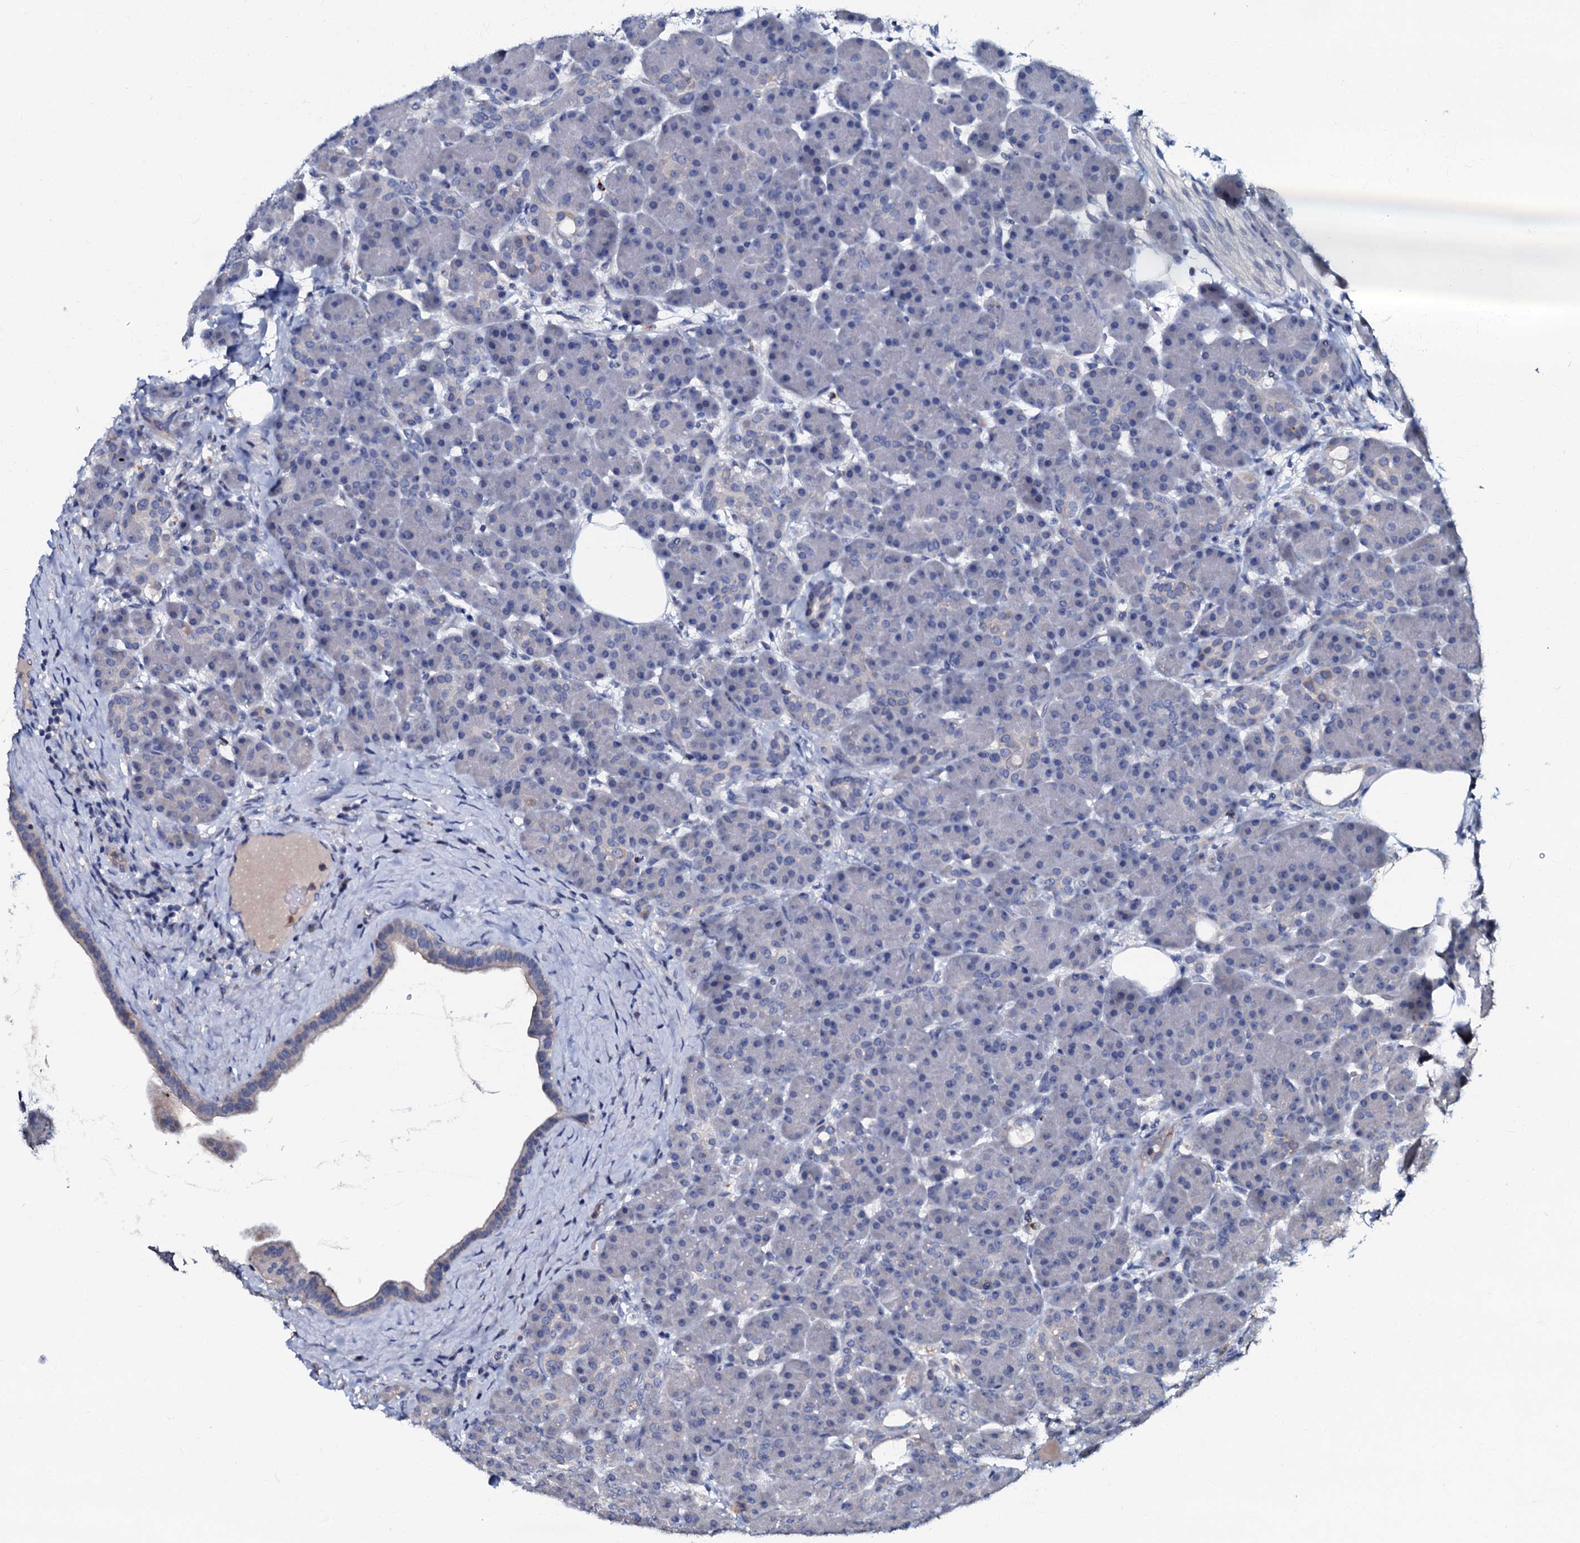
{"staining": {"intensity": "negative", "quantity": "none", "location": "none"}, "tissue": "pancreas", "cell_type": "Exocrine glandular cells", "image_type": "normal", "snomed": [{"axis": "morphology", "description": "Normal tissue, NOS"}, {"axis": "topography", "description": "Pancreas"}], "caption": "A micrograph of pancreas stained for a protein demonstrates no brown staining in exocrine glandular cells.", "gene": "CPNE2", "patient": {"sex": "male", "age": 63}}